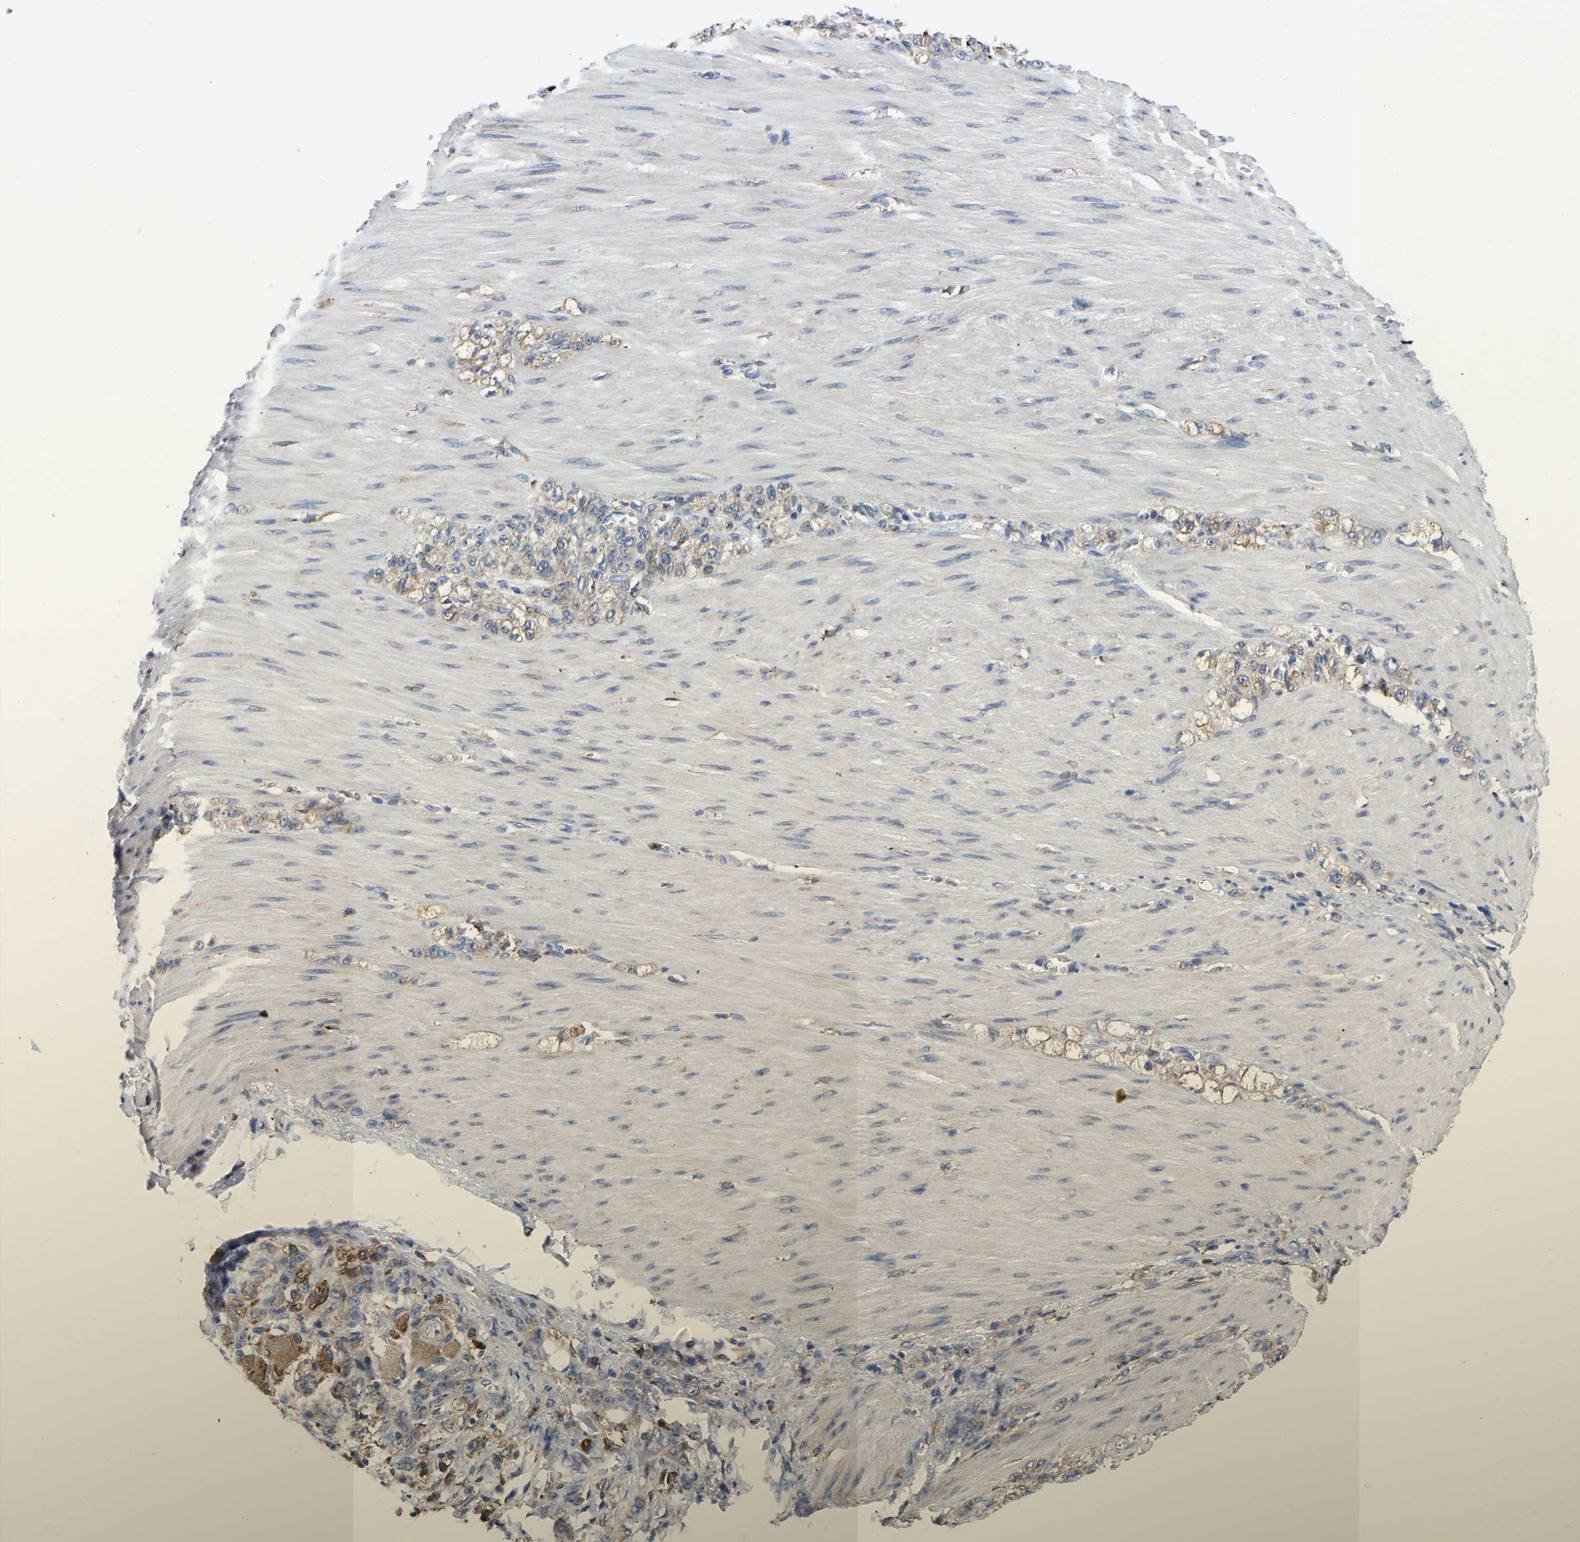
{"staining": {"intensity": "weak", "quantity": ">75%", "location": "cytoplasmic/membranous"}, "tissue": "stomach cancer", "cell_type": "Tumor cells", "image_type": "cancer", "snomed": [{"axis": "morphology", "description": "Normal tissue, NOS"}, {"axis": "morphology", "description": "Adenocarcinoma, NOS"}, {"axis": "topography", "description": "Stomach"}], "caption": "High-power microscopy captured an immunohistochemistry (IHC) micrograph of adenocarcinoma (stomach), revealing weak cytoplasmic/membranous staining in approximately >75% of tumor cells. The staining was performed using DAB to visualize the protein expression in brown, while the nuclei were stained in blue with hematoxylin (Magnification: 20x).", "gene": "P4HB", "patient": {"sex": "male", "age": 82}}